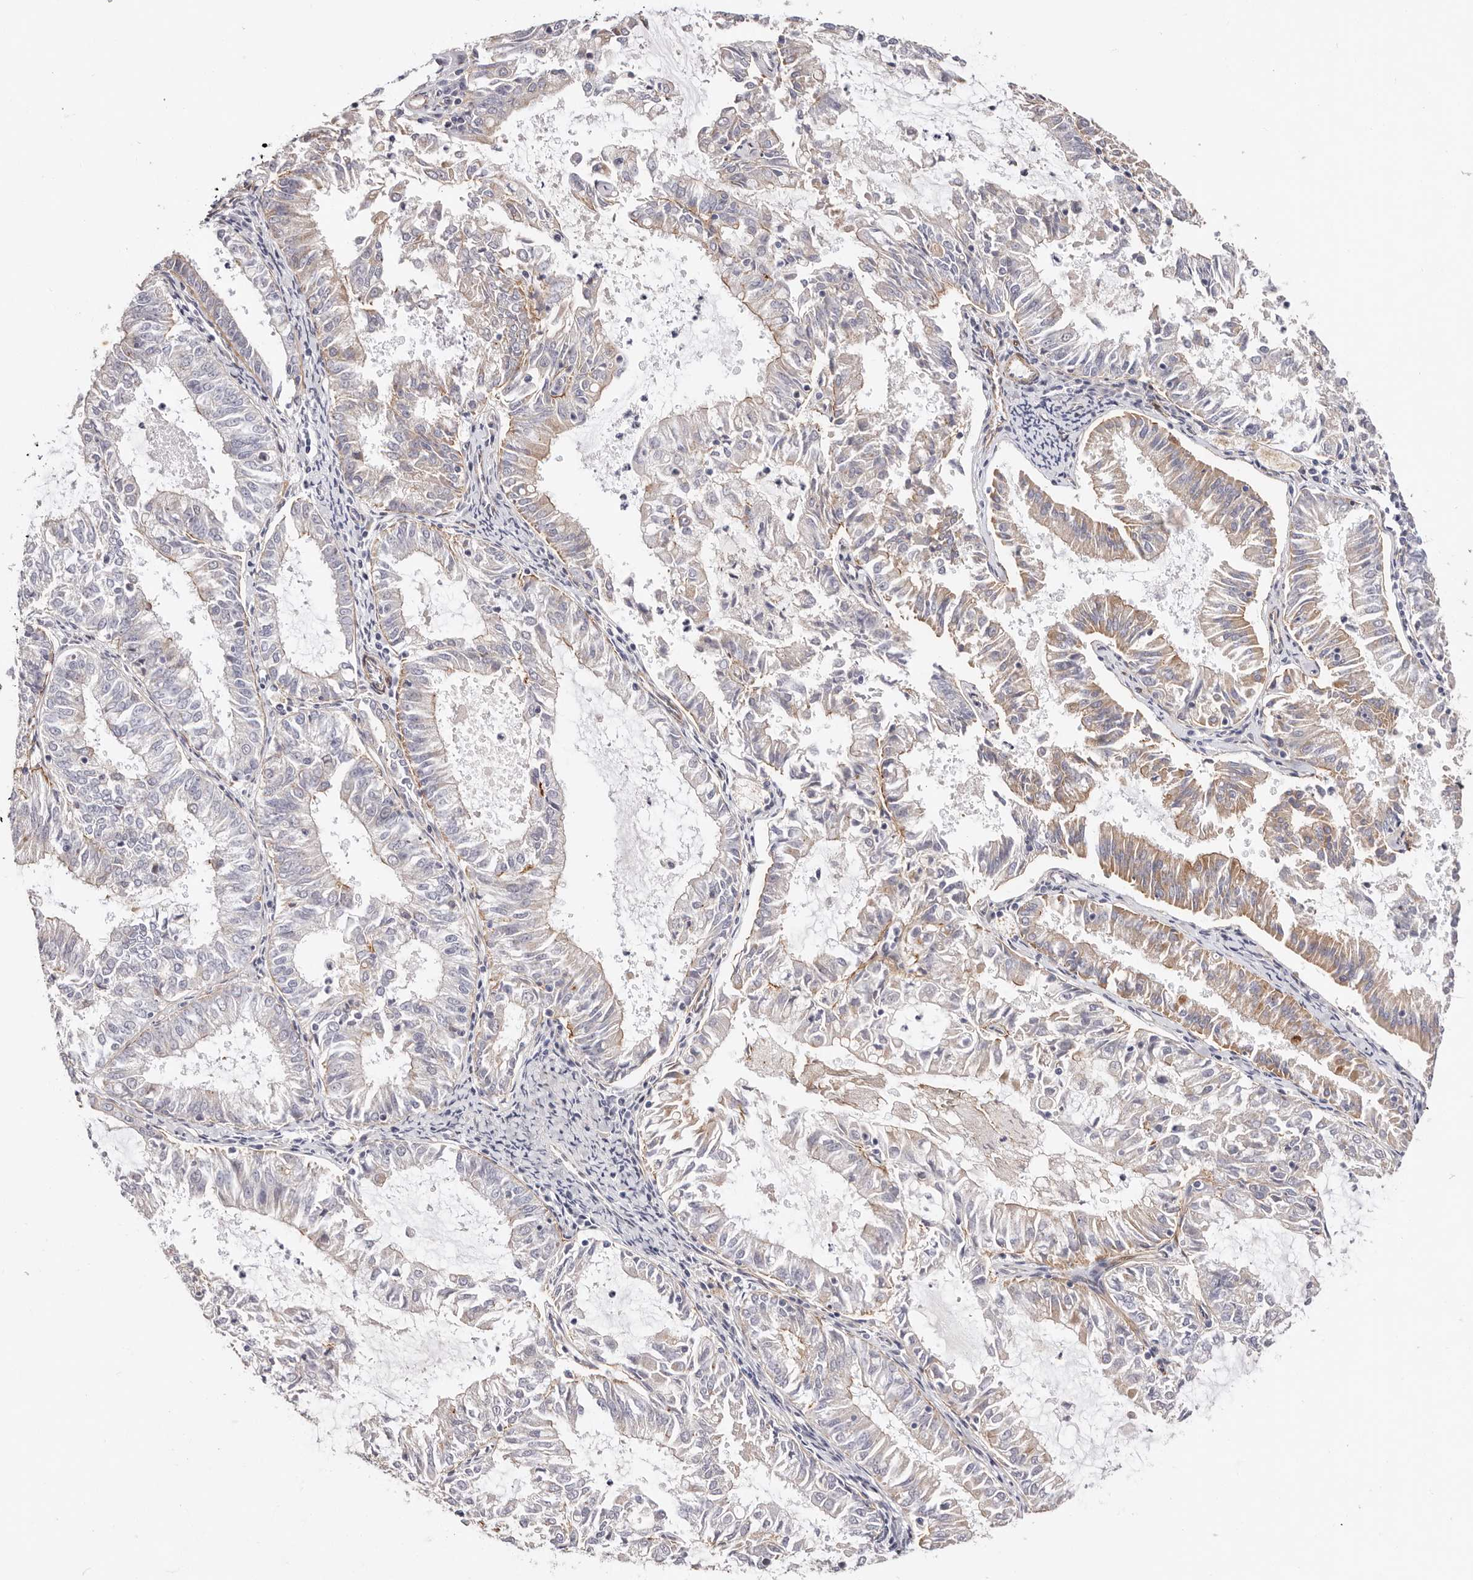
{"staining": {"intensity": "moderate", "quantity": "<25%", "location": "cytoplasmic/membranous"}, "tissue": "endometrial cancer", "cell_type": "Tumor cells", "image_type": "cancer", "snomed": [{"axis": "morphology", "description": "Adenocarcinoma, NOS"}, {"axis": "topography", "description": "Endometrium"}], "caption": "Protein staining displays moderate cytoplasmic/membranous positivity in approximately <25% of tumor cells in endometrial adenocarcinoma. (Stains: DAB in brown, nuclei in blue, Microscopy: brightfield microscopy at high magnification).", "gene": "EPHX3", "patient": {"sex": "female", "age": 57}}